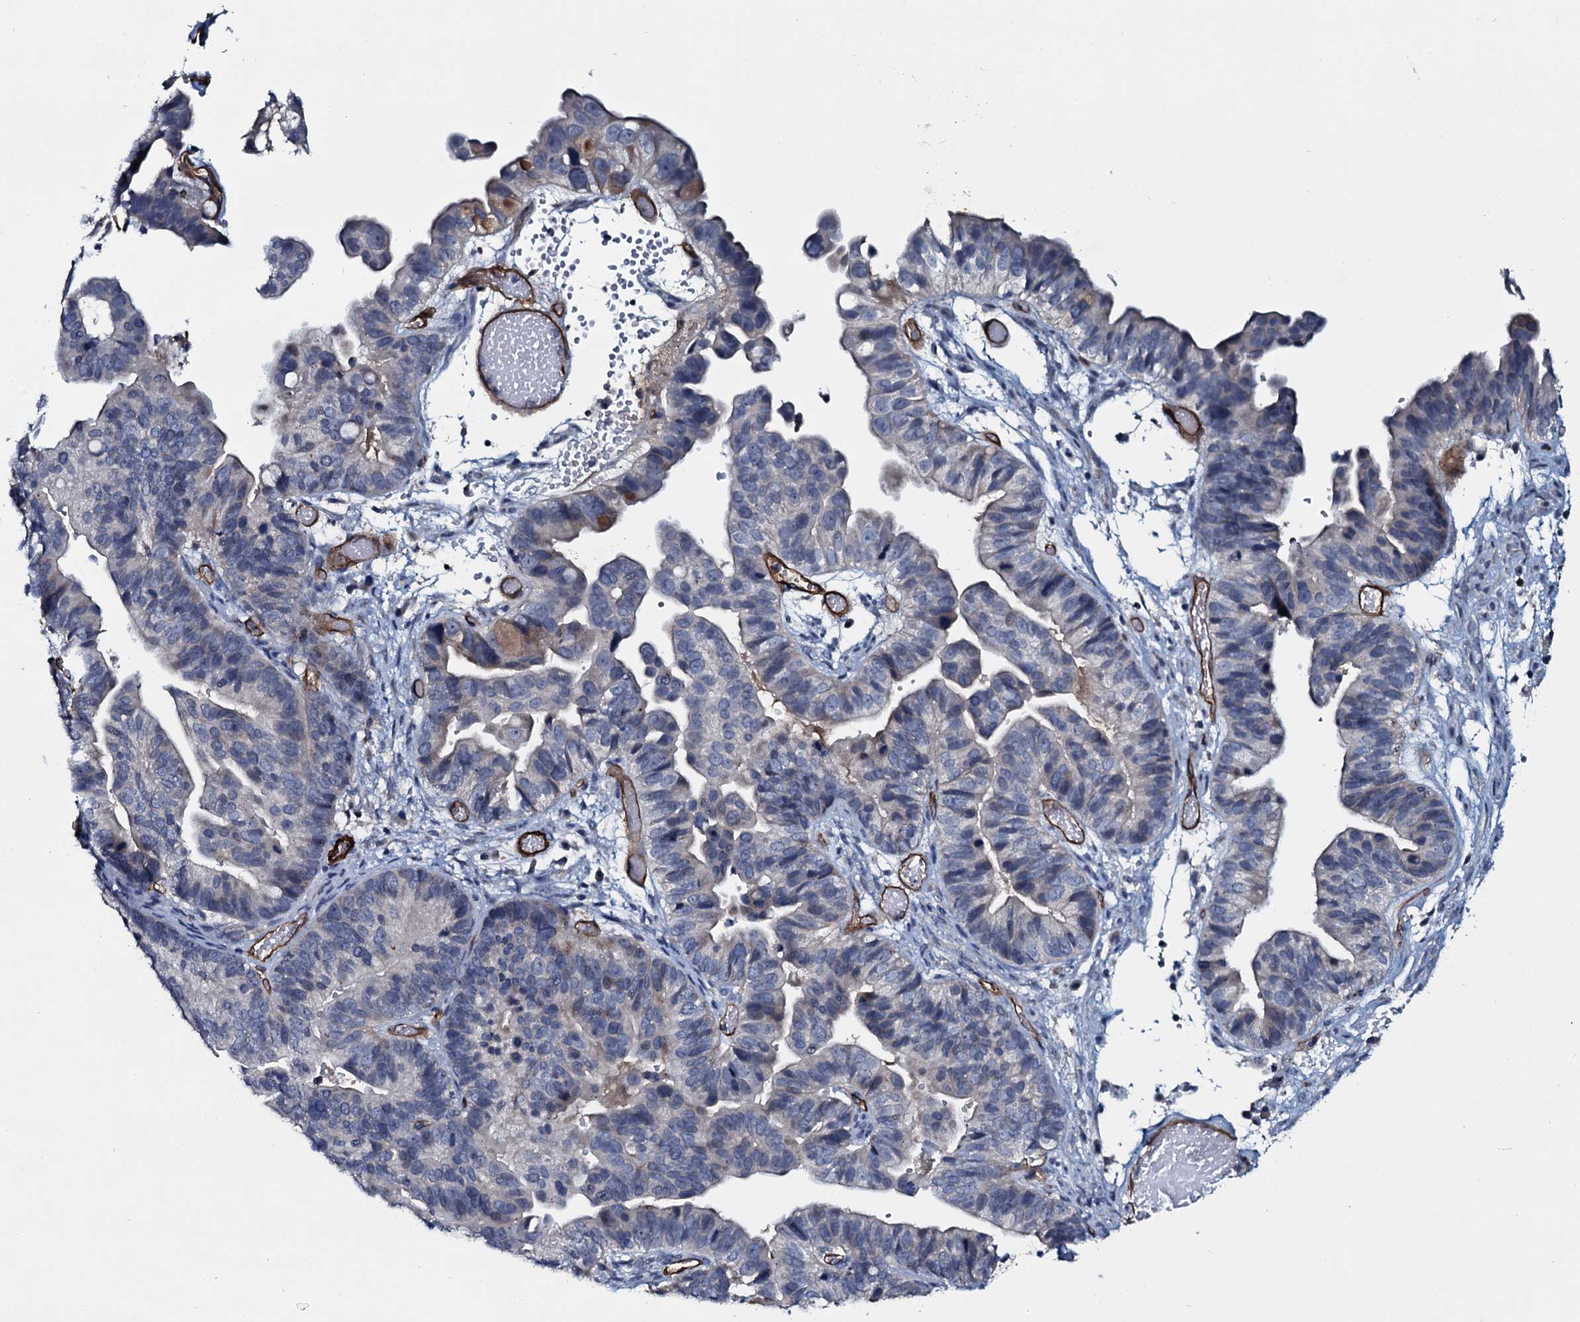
{"staining": {"intensity": "weak", "quantity": "<25%", "location": "cytoplasmic/membranous"}, "tissue": "ovarian cancer", "cell_type": "Tumor cells", "image_type": "cancer", "snomed": [{"axis": "morphology", "description": "Cystadenocarcinoma, serous, NOS"}, {"axis": "topography", "description": "Ovary"}], "caption": "Tumor cells show no significant expression in ovarian cancer.", "gene": "CLEC14A", "patient": {"sex": "female", "age": 56}}